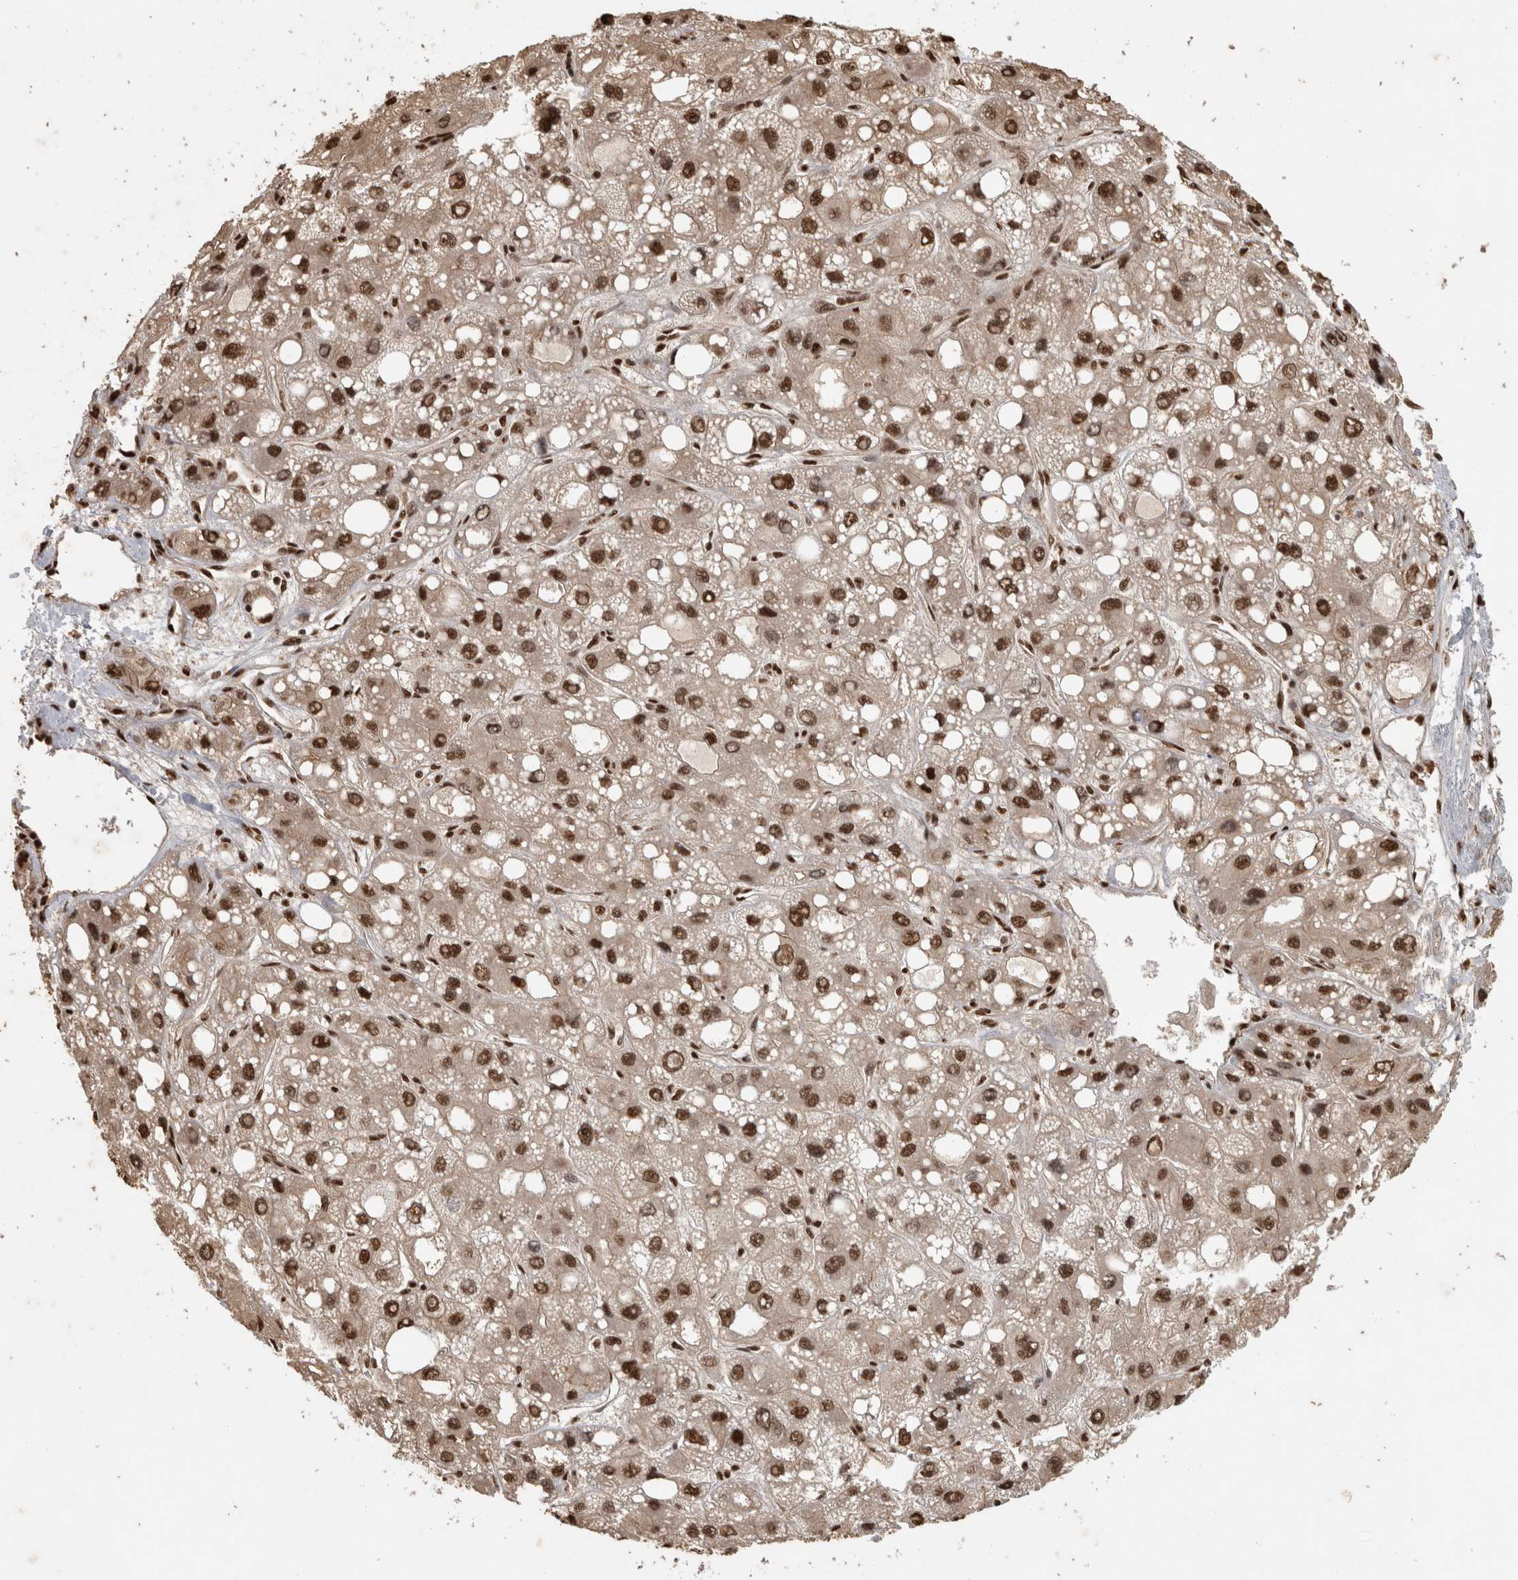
{"staining": {"intensity": "strong", "quantity": ">75%", "location": "nuclear"}, "tissue": "liver cancer", "cell_type": "Tumor cells", "image_type": "cancer", "snomed": [{"axis": "morphology", "description": "Carcinoma, Hepatocellular, NOS"}, {"axis": "topography", "description": "Liver"}], "caption": "The micrograph exhibits immunohistochemical staining of hepatocellular carcinoma (liver). There is strong nuclear positivity is identified in about >75% of tumor cells.", "gene": "RAD50", "patient": {"sex": "male", "age": 55}}